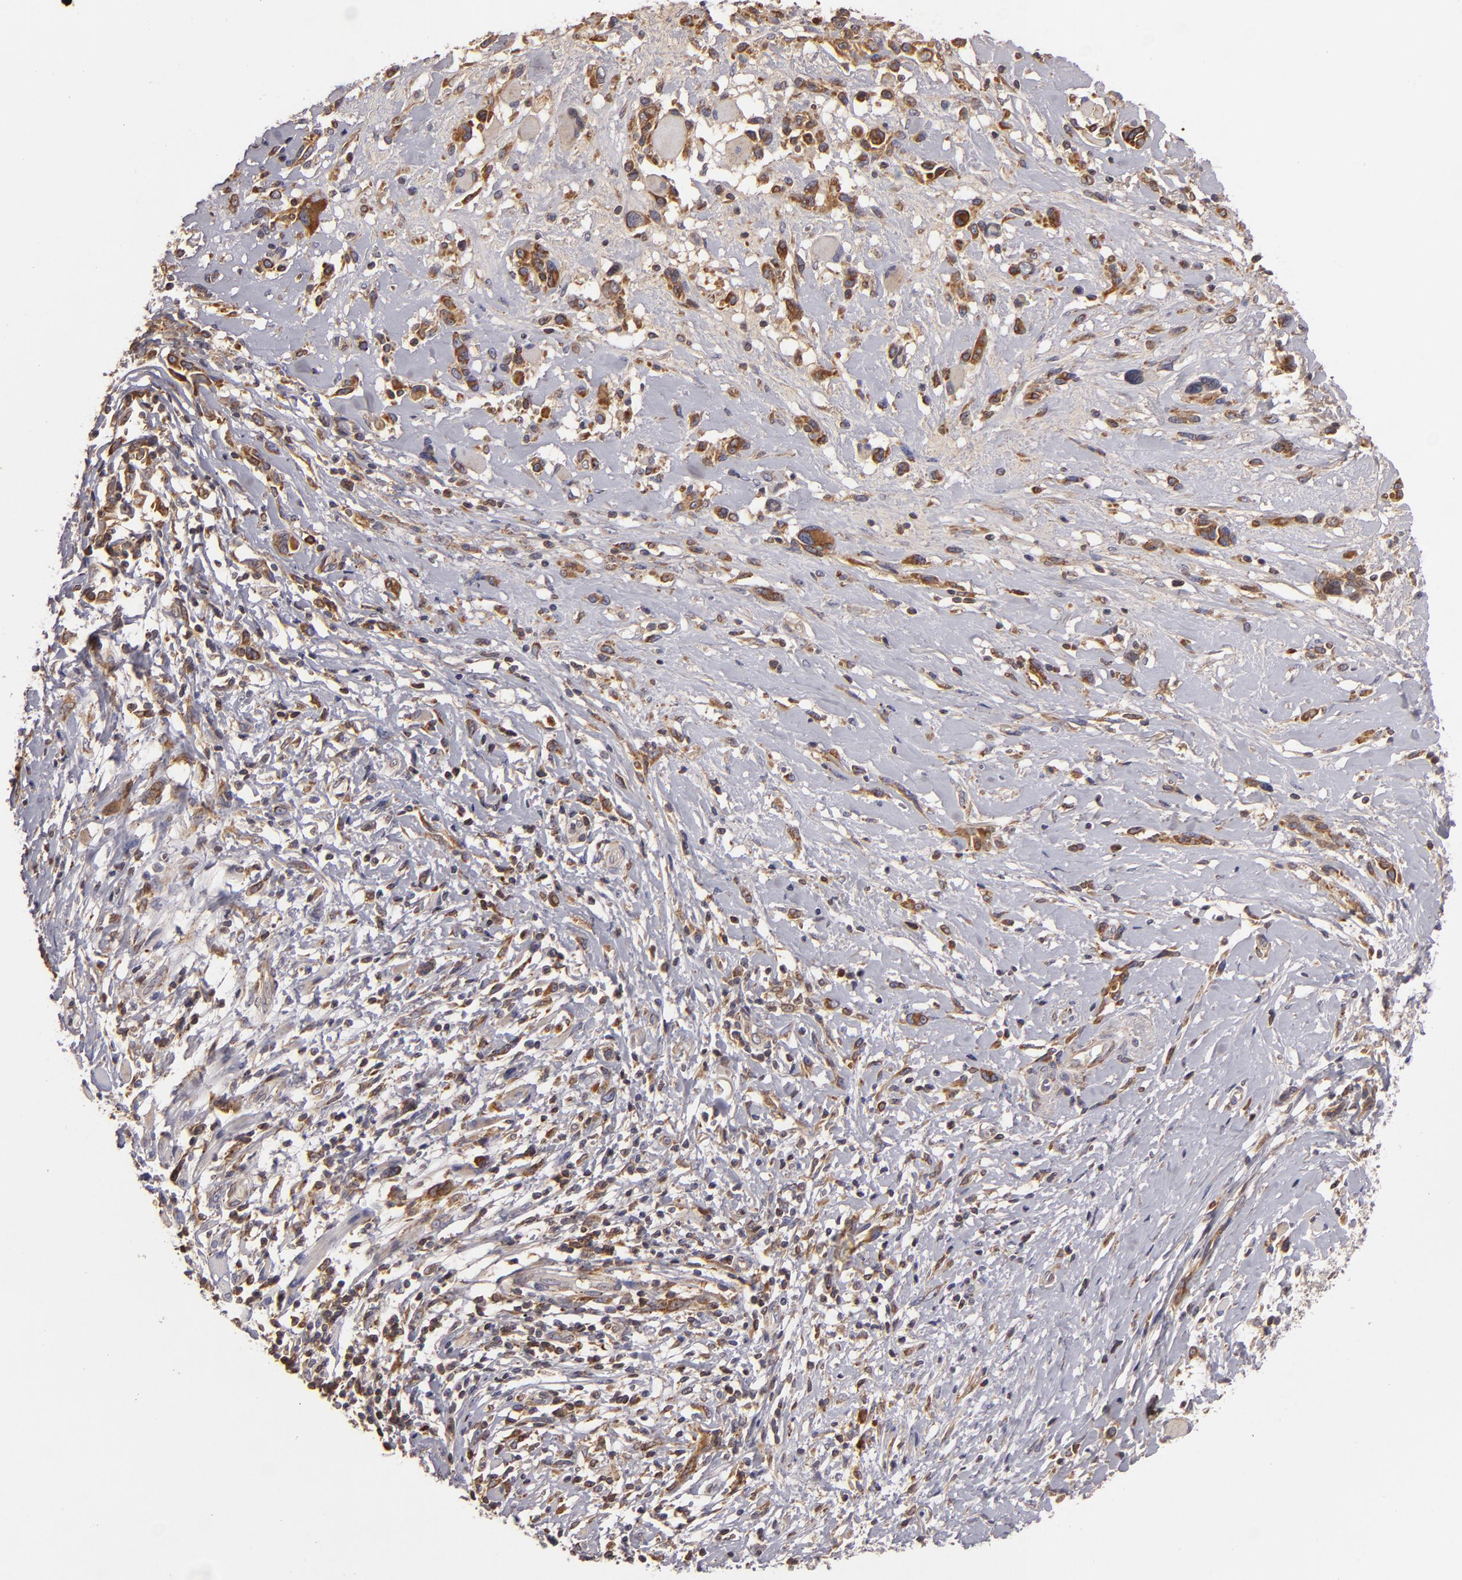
{"staining": {"intensity": "strong", "quantity": ">75%", "location": "cytoplasmic/membranous"}, "tissue": "melanoma", "cell_type": "Tumor cells", "image_type": "cancer", "snomed": [{"axis": "morphology", "description": "Malignant melanoma, NOS"}, {"axis": "topography", "description": "Skin"}], "caption": "Brown immunohistochemical staining in human melanoma displays strong cytoplasmic/membranous positivity in about >75% of tumor cells. (DAB = brown stain, brightfield microscopy at high magnification).", "gene": "CFB", "patient": {"sex": "male", "age": 91}}